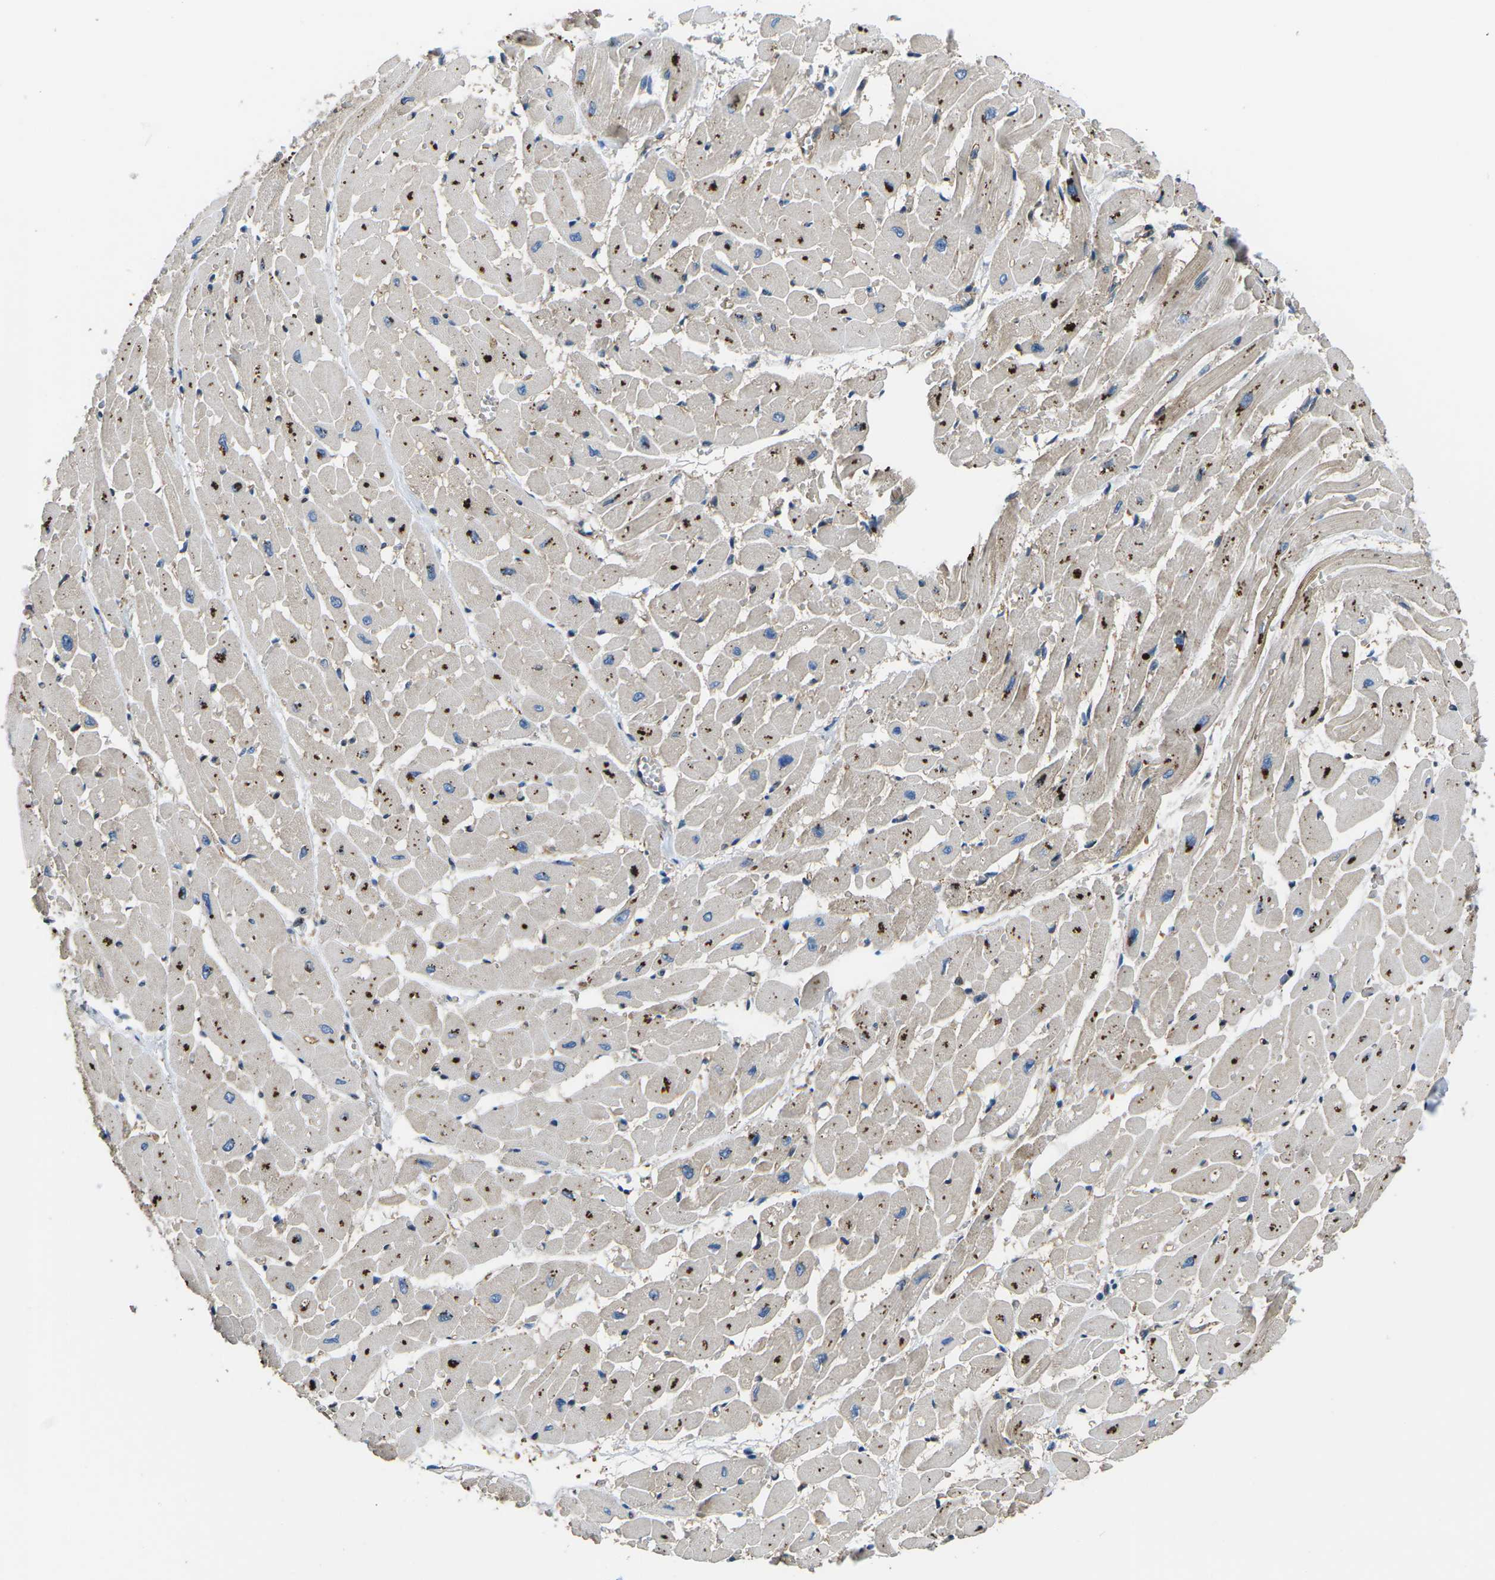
{"staining": {"intensity": "moderate", "quantity": ">75%", "location": "cytoplasmic/membranous"}, "tissue": "heart muscle", "cell_type": "Cardiomyocytes", "image_type": "normal", "snomed": [{"axis": "morphology", "description": "Normal tissue, NOS"}, {"axis": "topography", "description": "Heart"}], "caption": "Immunohistochemical staining of normal human heart muscle shows >75% levels of moderate cytoplasmic/membranous protein staining in about >75% of cardiomyocytes. (Stains: DAB (3,3'-diaminobenzidine) in brown, nuclei in blue, Microscopy: brightfield microscopy at high magnification).", "gene": "KCNJ15", "patient": {"sex": "male", "age": 45}}